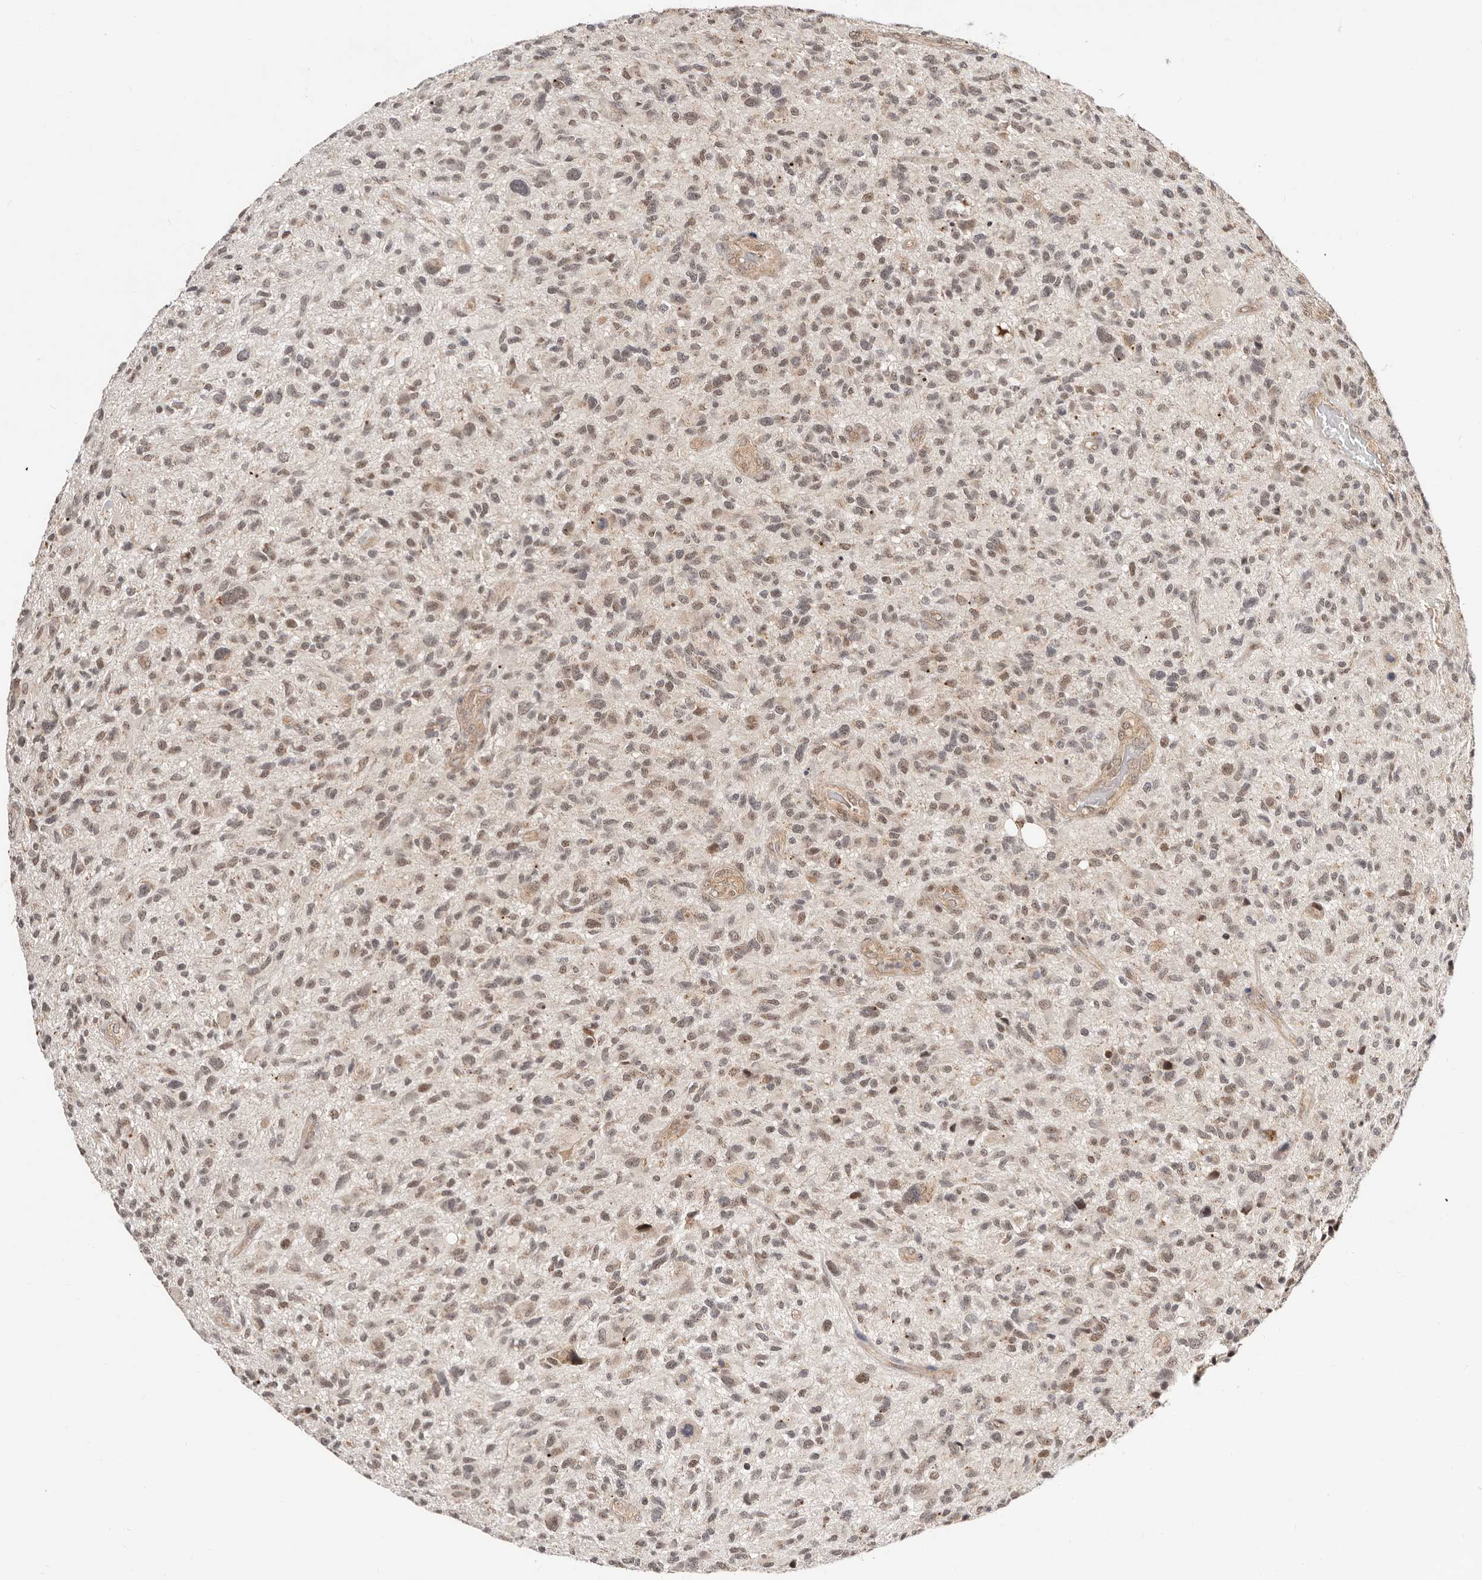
{"staining": {"intensity": "moderate", "quantity": "25%-75%", "location": "nuclear"}, "tissue": "glioma", "cell_type": "Tumor cells", "image_type": "cancer", "snomed": [{"axis": "morphology", "description": "Glioma, malignant, High grade"}, {"axis": "topography", "description": "Brain"}], "caption": "This photomicrograph demonstrates immunohistochemistry staining of human glioma, with medium moderate nuclear positivity in about 25%-75% of tumor cells.", "gene": "CTNNBL1", "patient": {"sex": "male", "age": 47}}